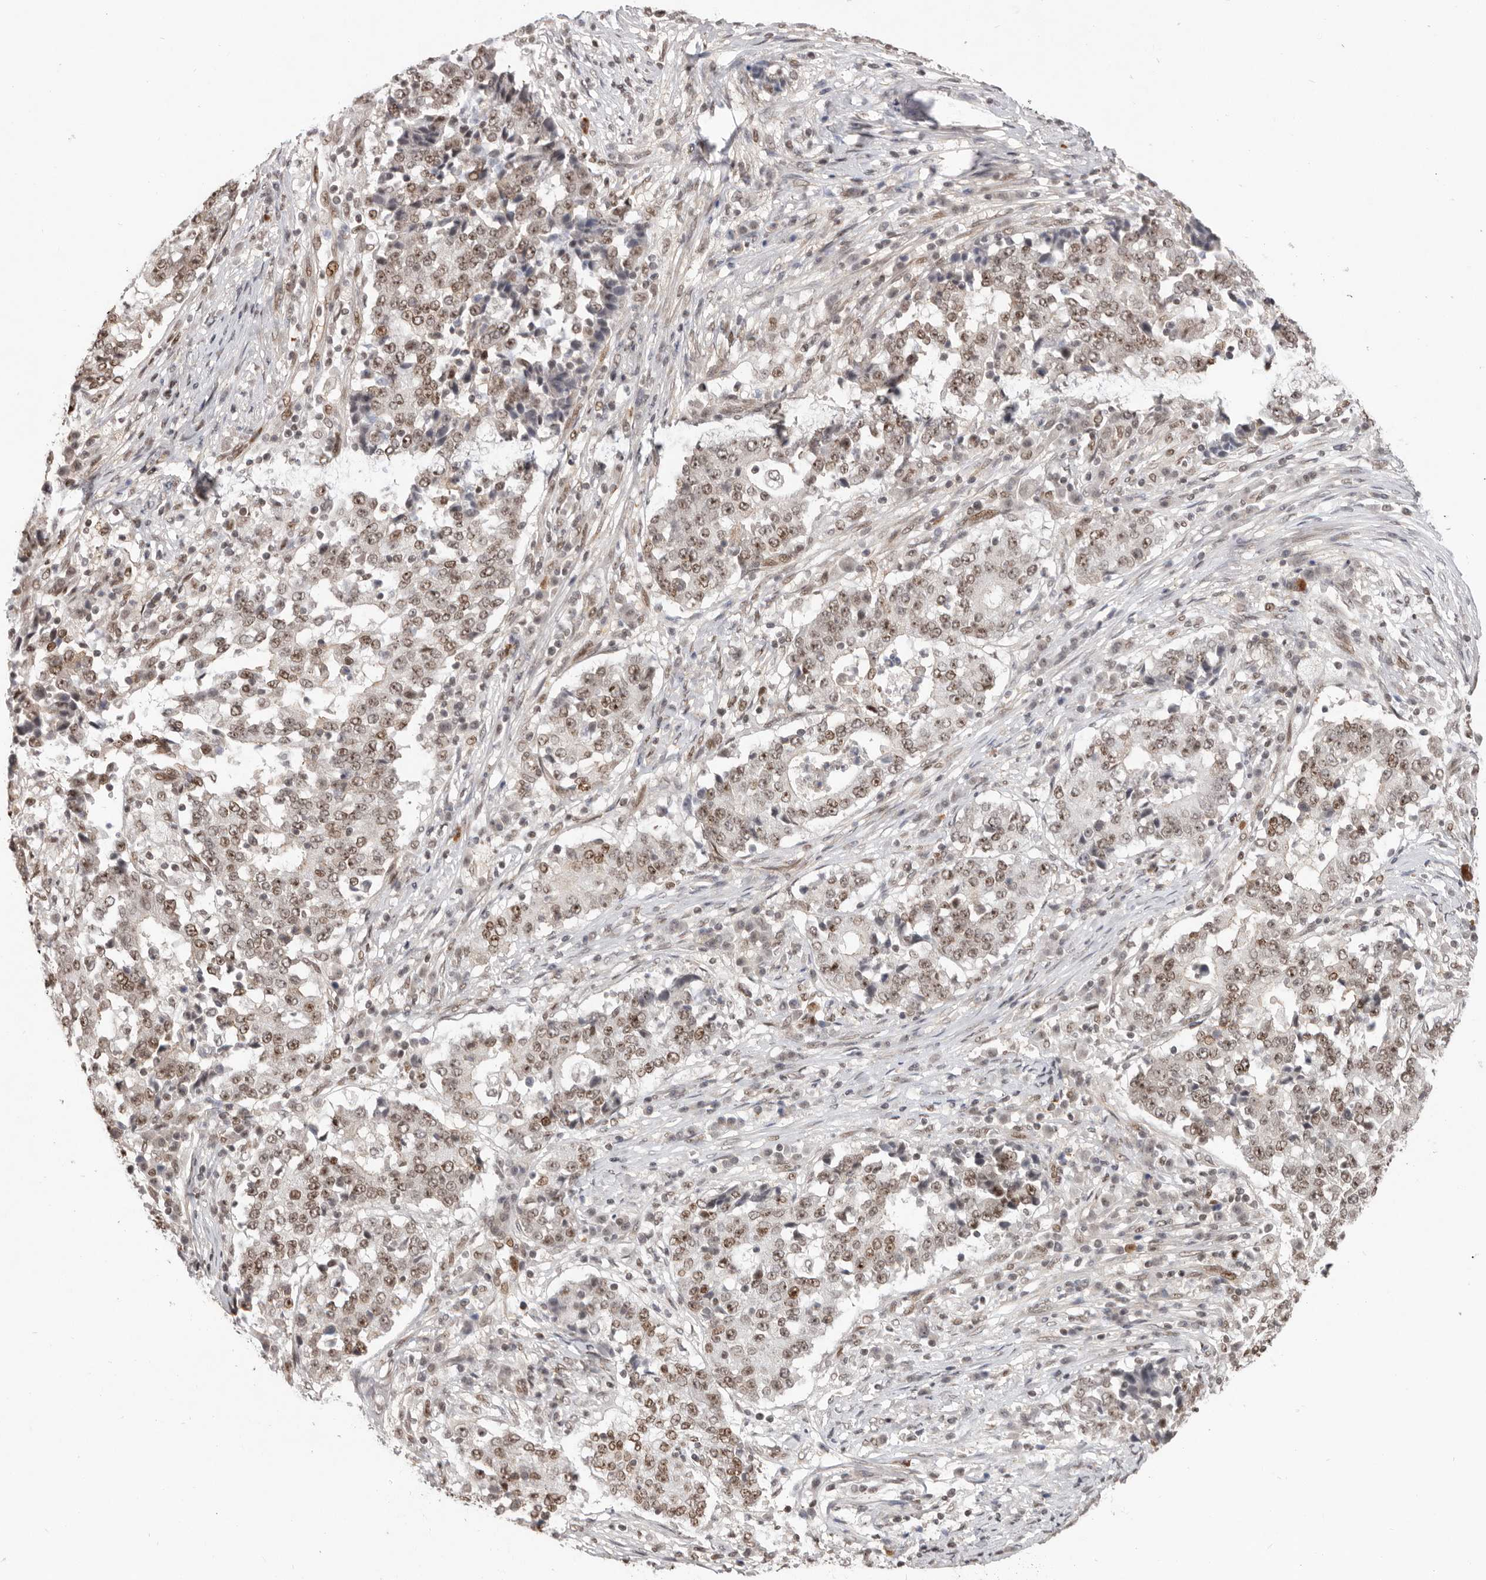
{"staining": {"intensity": "moderate", "quantity": ">75%", "location": "nuclear"}, "tissue": "stomach cancer", "cell_type": "Tumor cells", "image_type": "cancer", "snomed": [{"axis": "morphology", "description": "Adenocarcinoma, NOS"}, {"axis": "topography", "description": "Stomach"}], "caption": "Stomach cancer (adenocarcinoma) stained with DAB IHC shows medium levels of moderate nuclear expression in about >75% of tumor cells.", "gene": "CHTOP", "patient": {"sex": "male", "age": 59}}